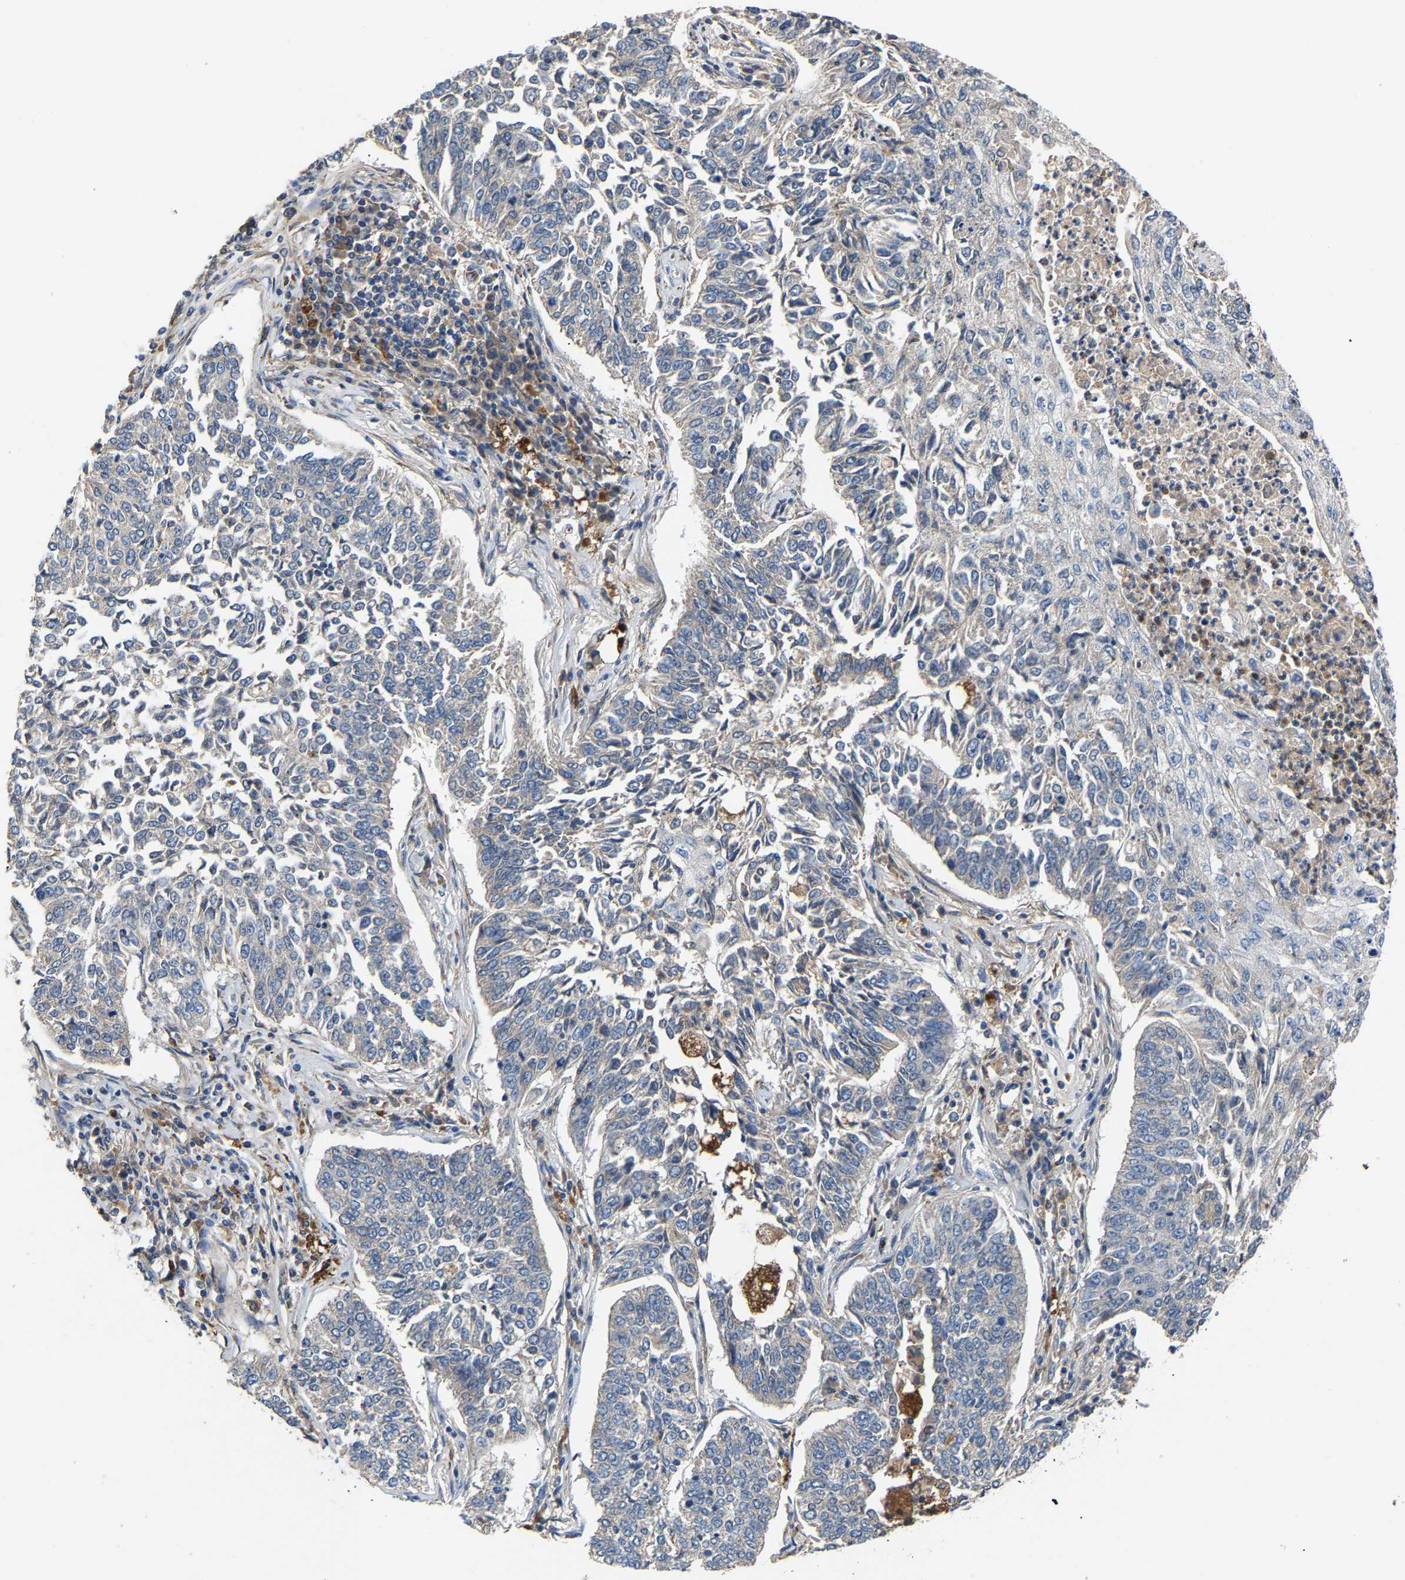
{"staining": {"intensity": "negative", "quantity": "none", "location": "none"}, "tissue": "lung cancer", "cell_type": "Tumor cells", "image_type": "cancer", "snomed": [{"axis": "morphology", "description": "Normal tissue, NOS"}, {"axis": "morphology", "description": "Squamous cell carcinoma, NOS"}, {"axis": "topography", "description": "Cartilage tissue"}, {"axis": "topography", "description": "Bronchus"}, {"axis": "topography", "description": "Lung"}], "caption": "A histopathology image of human squamous cell carcinoma (lung) is negative for staining in tumor cells. The staining was performed using DAB to visualize the protein expression in brown, while the nuclei were stained in blue with hematoxylin (Magnification: 20x).", "gene": "CCDC171", "patient": {"sex": "female", "age": 49}}